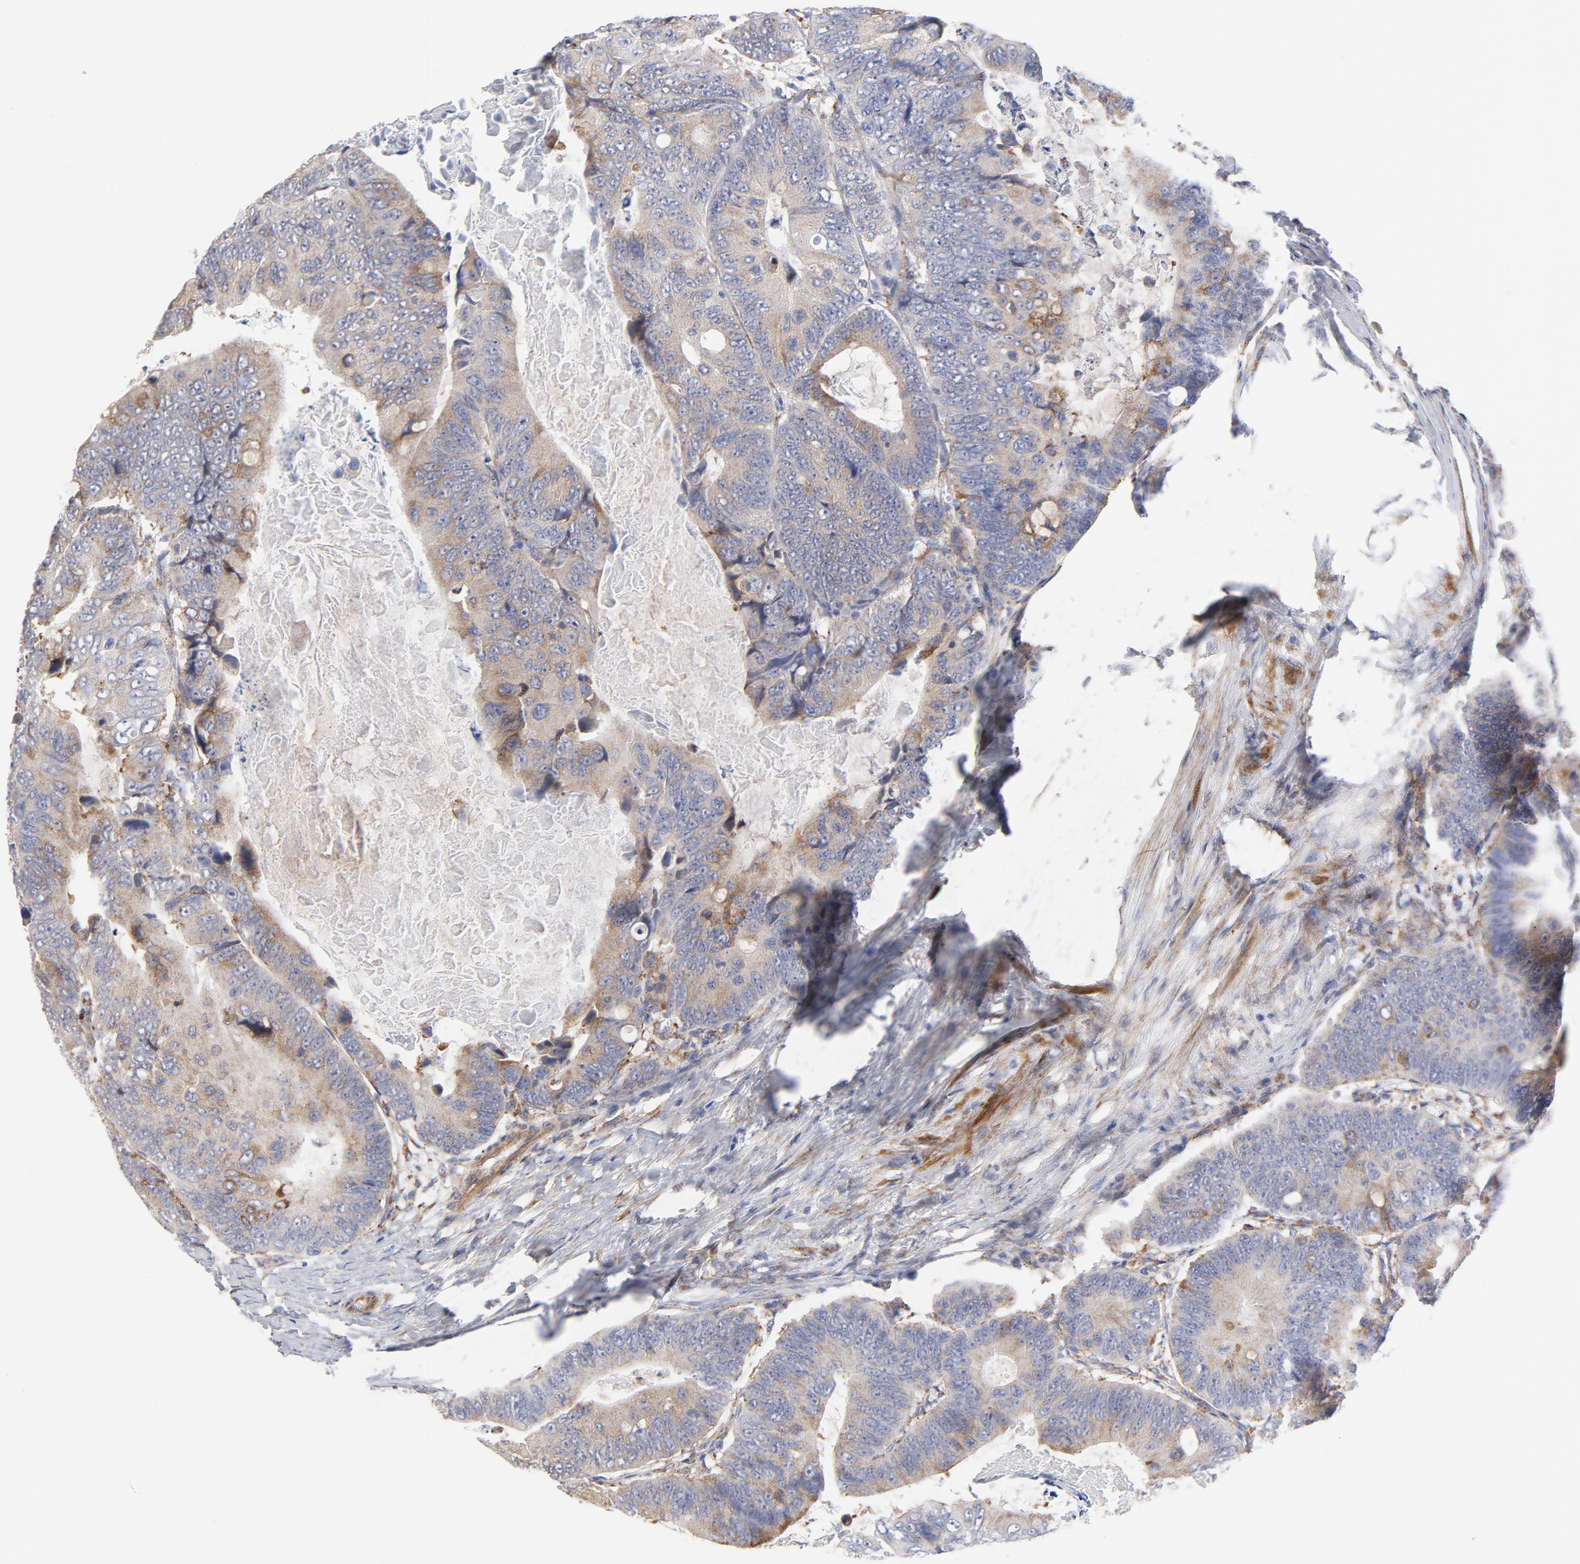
{"staining": {"intensity": "weak", "quantity": ">75%", "location": "cytoplasmic/membranous"}, "tissue": "colorectal cancer", "cell_type": "Tumor cells", "image_type": "cancer", "snomed": [{"axis": "morphology", "description": "Adenocarcinoma, NOS"}, {"axis": "topography", "description": "Colon"}], "caption": "Human colorectal cancer (adenocarcinoma) stained with a protein marker shows weak staining in tumor cells.", "gene": "RAPGEF3", "patient": {"sex": "female", "age": 55}}